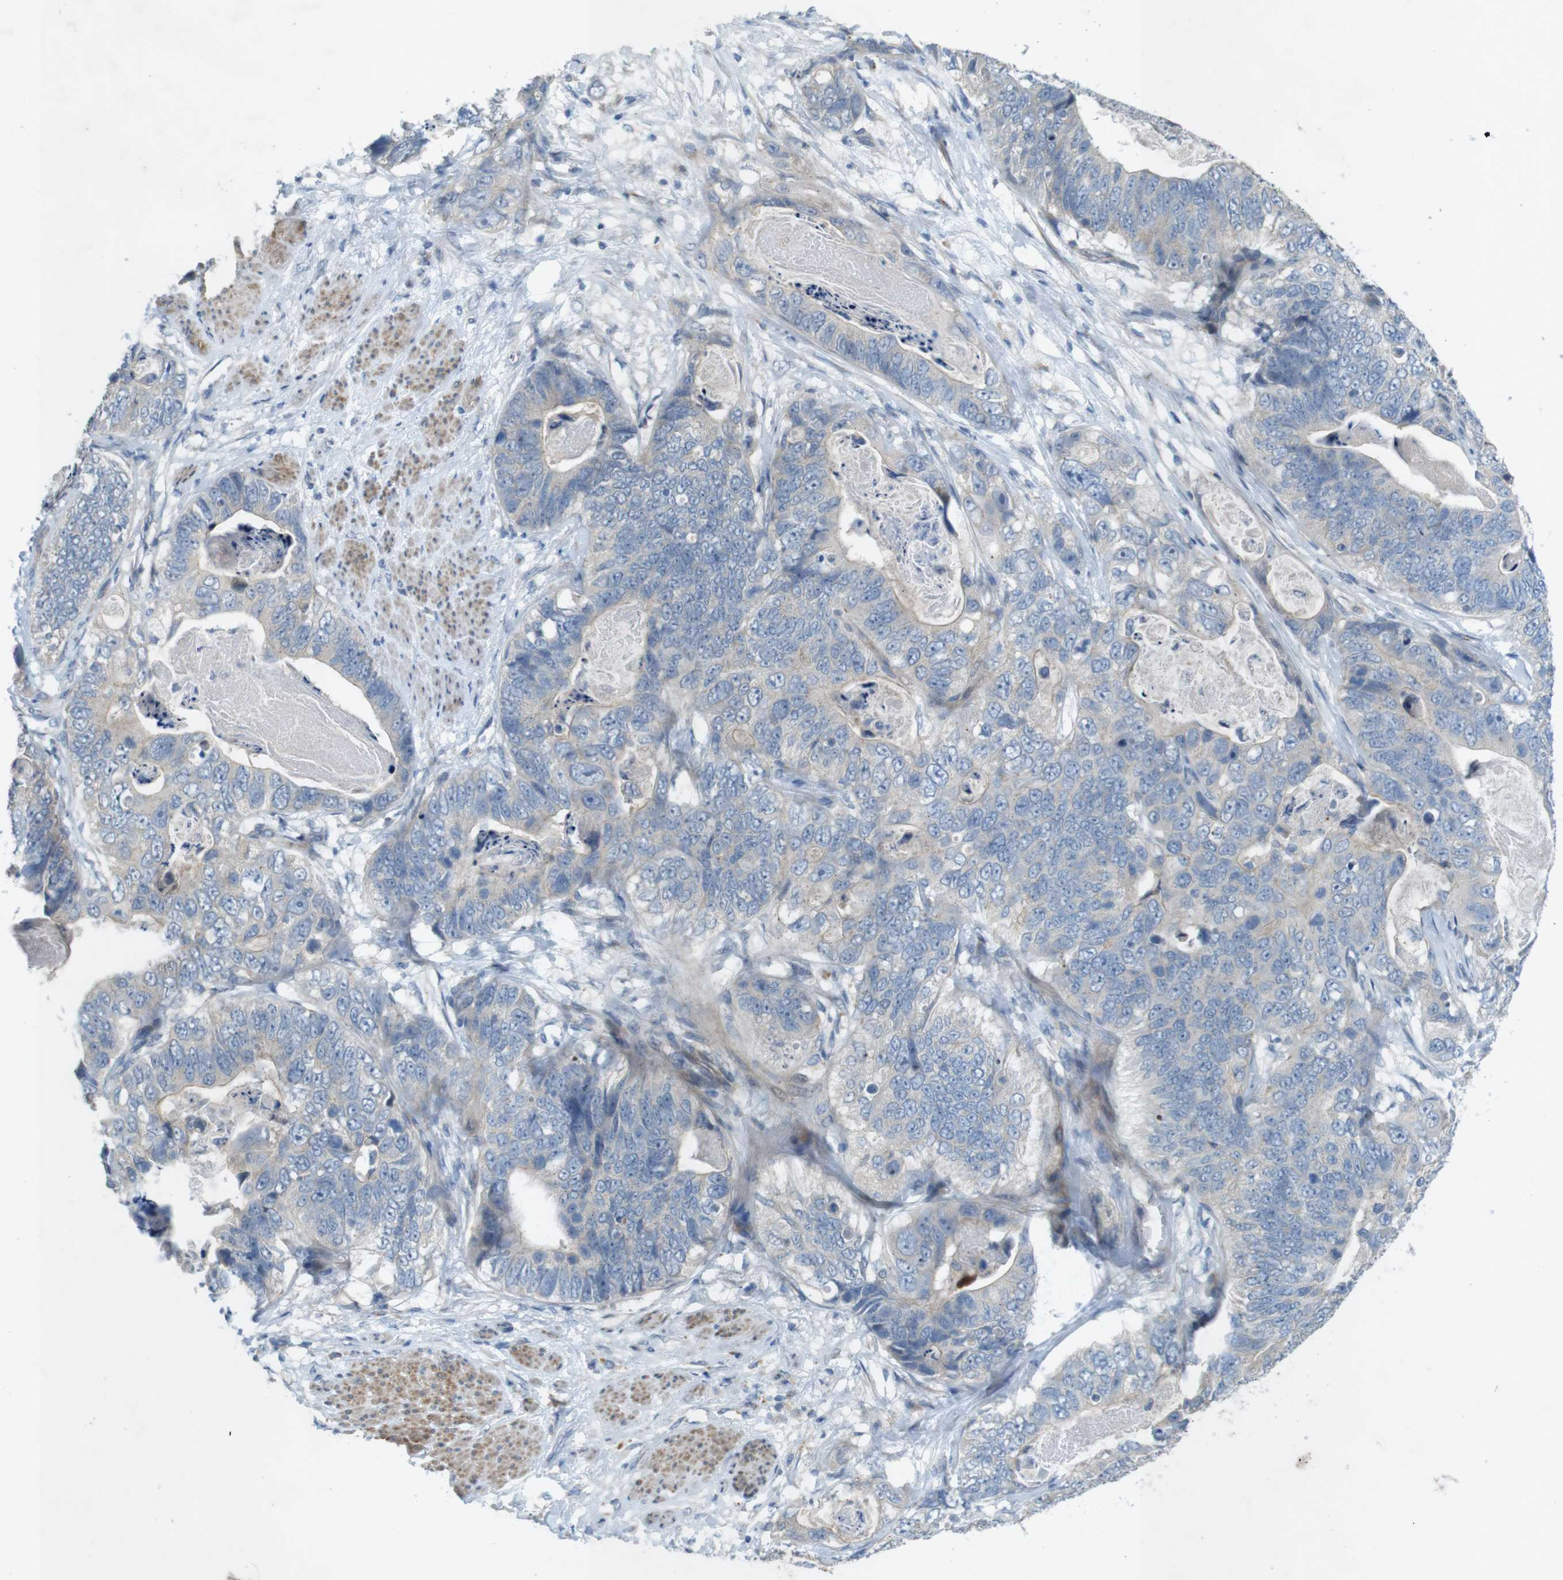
{"staining": {"intensity": "weak", "quantity": "25%-75%", "location": "cytoplasmic/membranous"}, "tissue": "stomach cancer", "cell_type": "Tumor cells", "image_type": "cancer", "snomed": [{"axis": "morphology", "description": "Adenocarcinoma, NOS"}, {"axis": "topography", "description": "Stomach"}], "caption": "Tumor cells exhibit low levels of weak cytoplasmic/membranous expression in about 25%-75% of cells in stomach cancer.", "gene": "TYW1", "patient": {"sex": "female", "age": 89}}